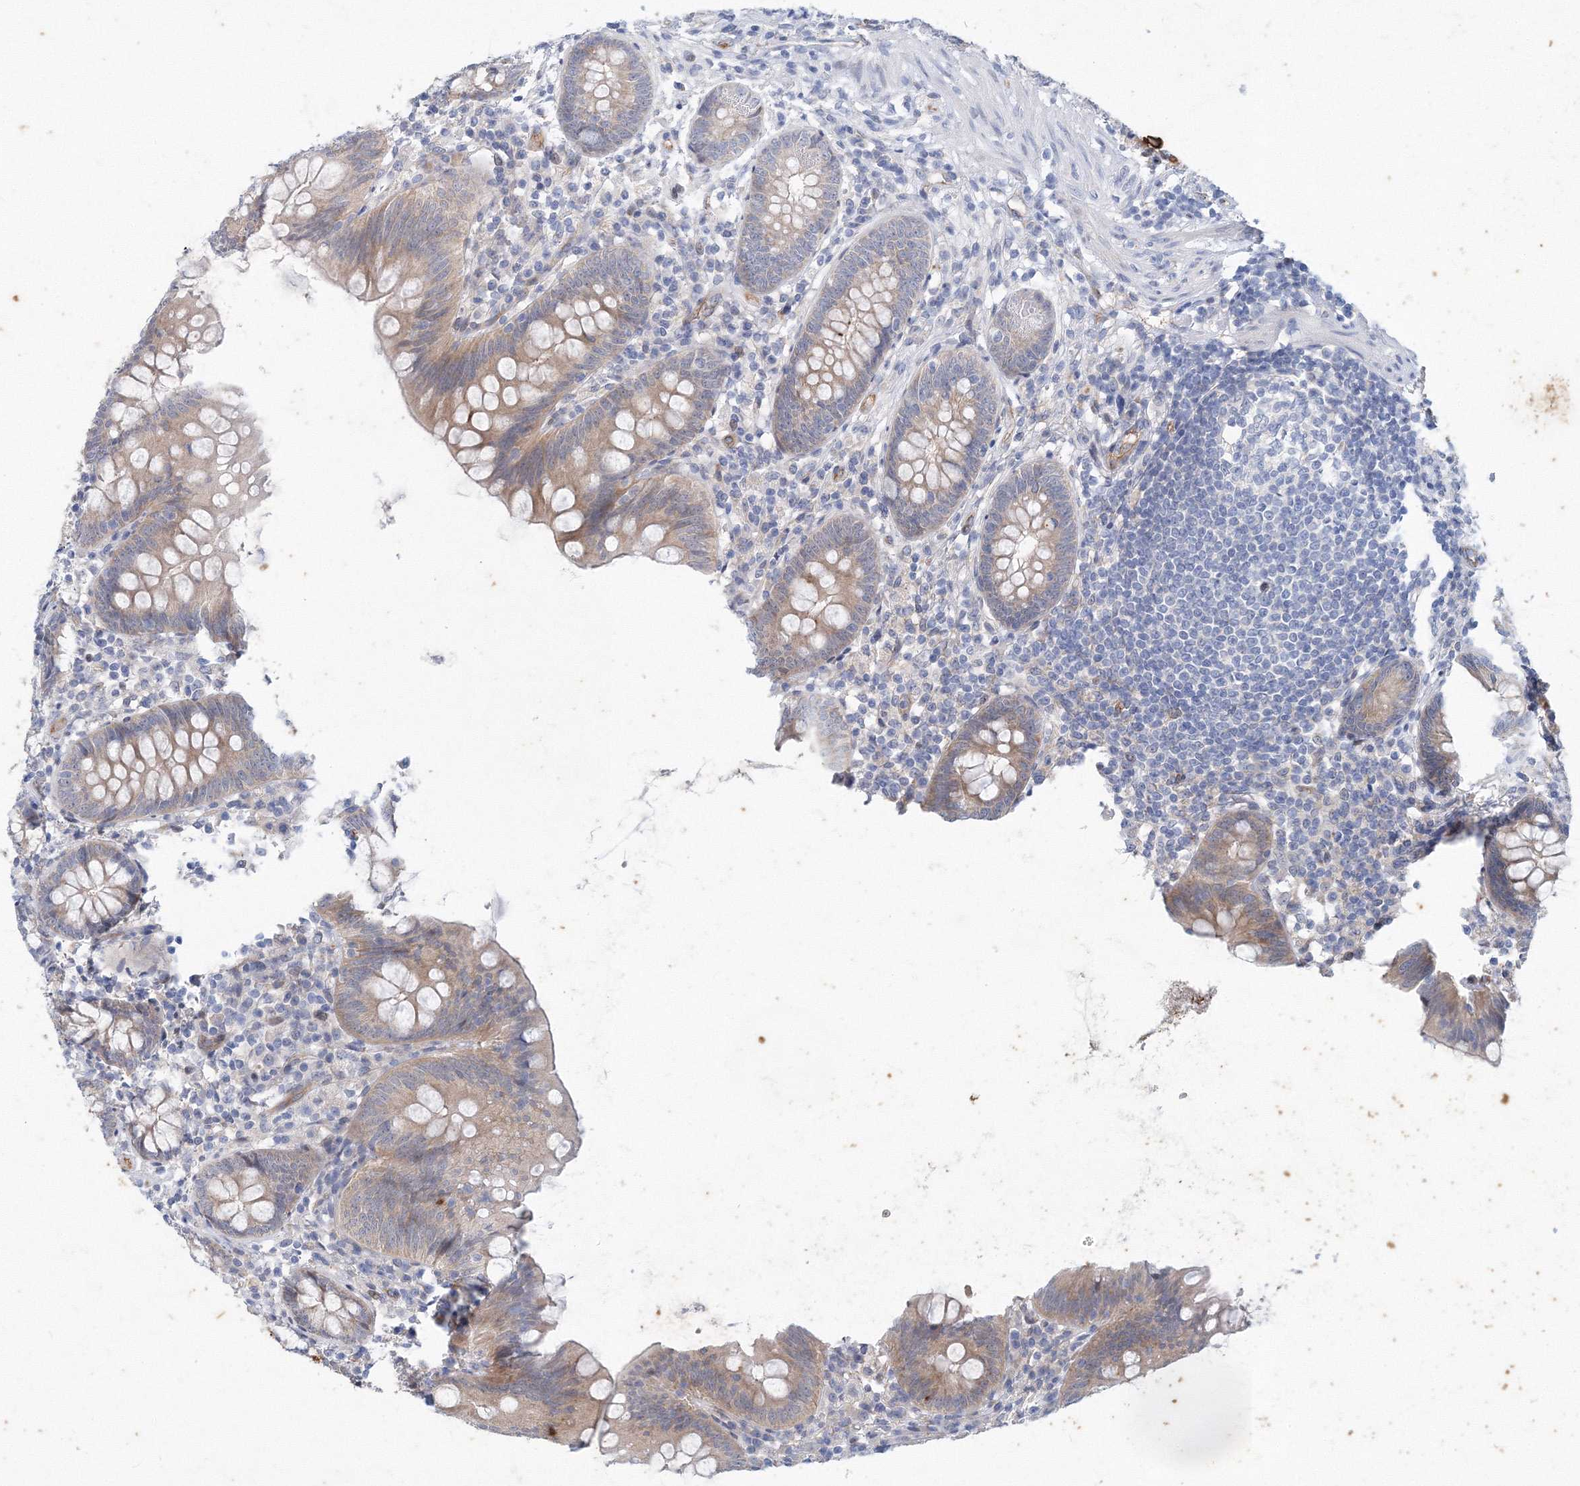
{"staining": {"intensity": "weak", "quantity": "25%-75%", "location": "cytoplasmic/membranous"}, "tissue": "appendix", "cell_type": "Glandular cells", "image_type": "normal", "snomed": [{"axis": "morphology", "description": "Normal tissue, NOS"}, {"axis": "topography", "description": "Appendix"}], "caption": "Protein analysis of normal appendix demonstrates weak cytoplasmic/membranous expression in approximately 25%-75% of glandular cells.", "gene": "TANC1", "patient": {"sex": "female", "age": 62}}